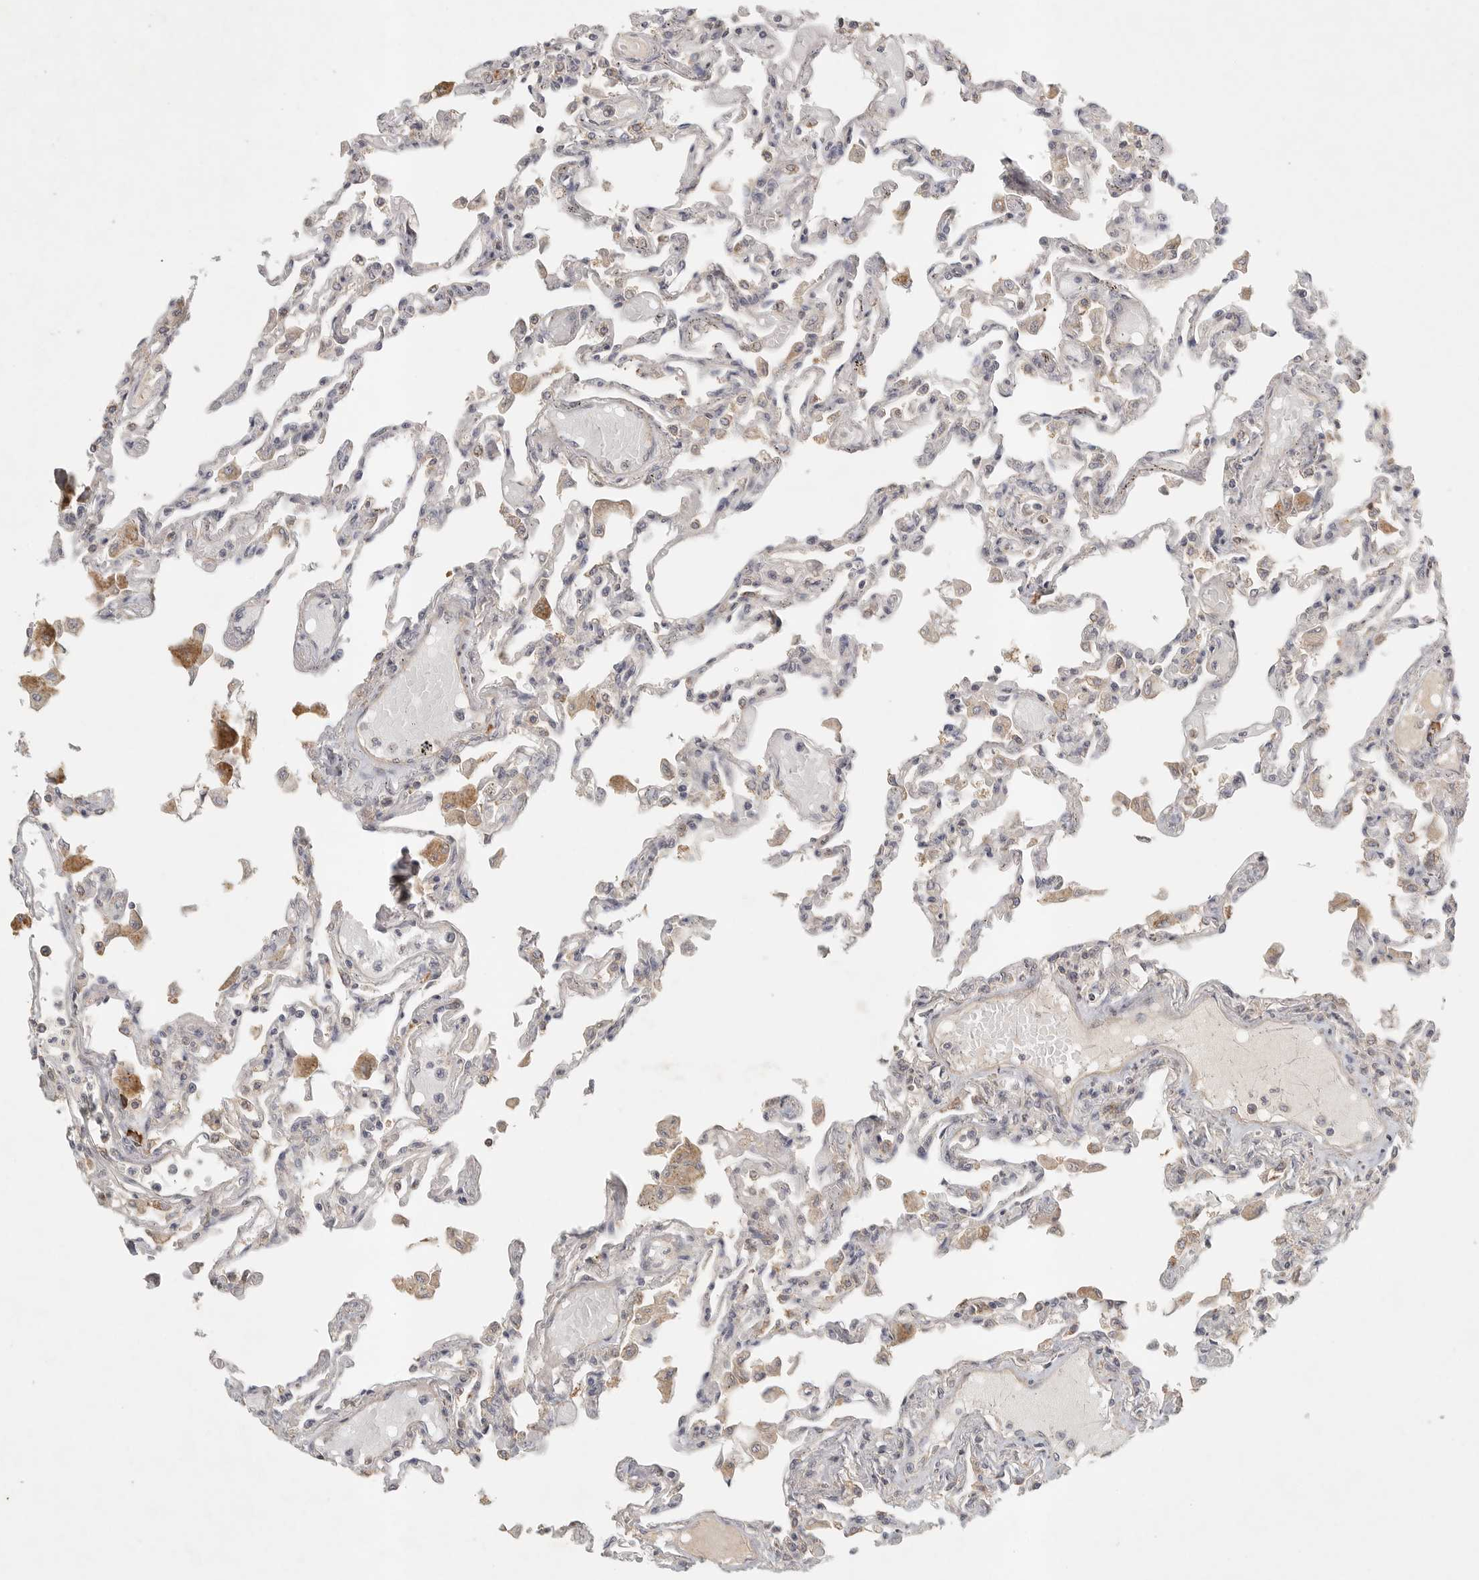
{"staining": {"intensity": "weak", "quantity": "25%-75%", "location": "cytoplasmic/membranous"}, "tissue": "lung", "cell_type": "Alveolar cells", "image_type": "normal", "snomed": [{"axis": "morphology", "description": "Normal tissue, NOS"}, {"axis": "topography", "description": "Bronchus"}, {"axis": "topography", "description": "Lung"}], "caption": "A brown stain shows weak cytoplasmic/membranous expression of a protein in alveolar cells of benign human lung. The protein of interest is shown in brown color, while the nuclei are stained blue.", "gene": "SLC25A36", "patient": {"sex": "female", "age": 49}}